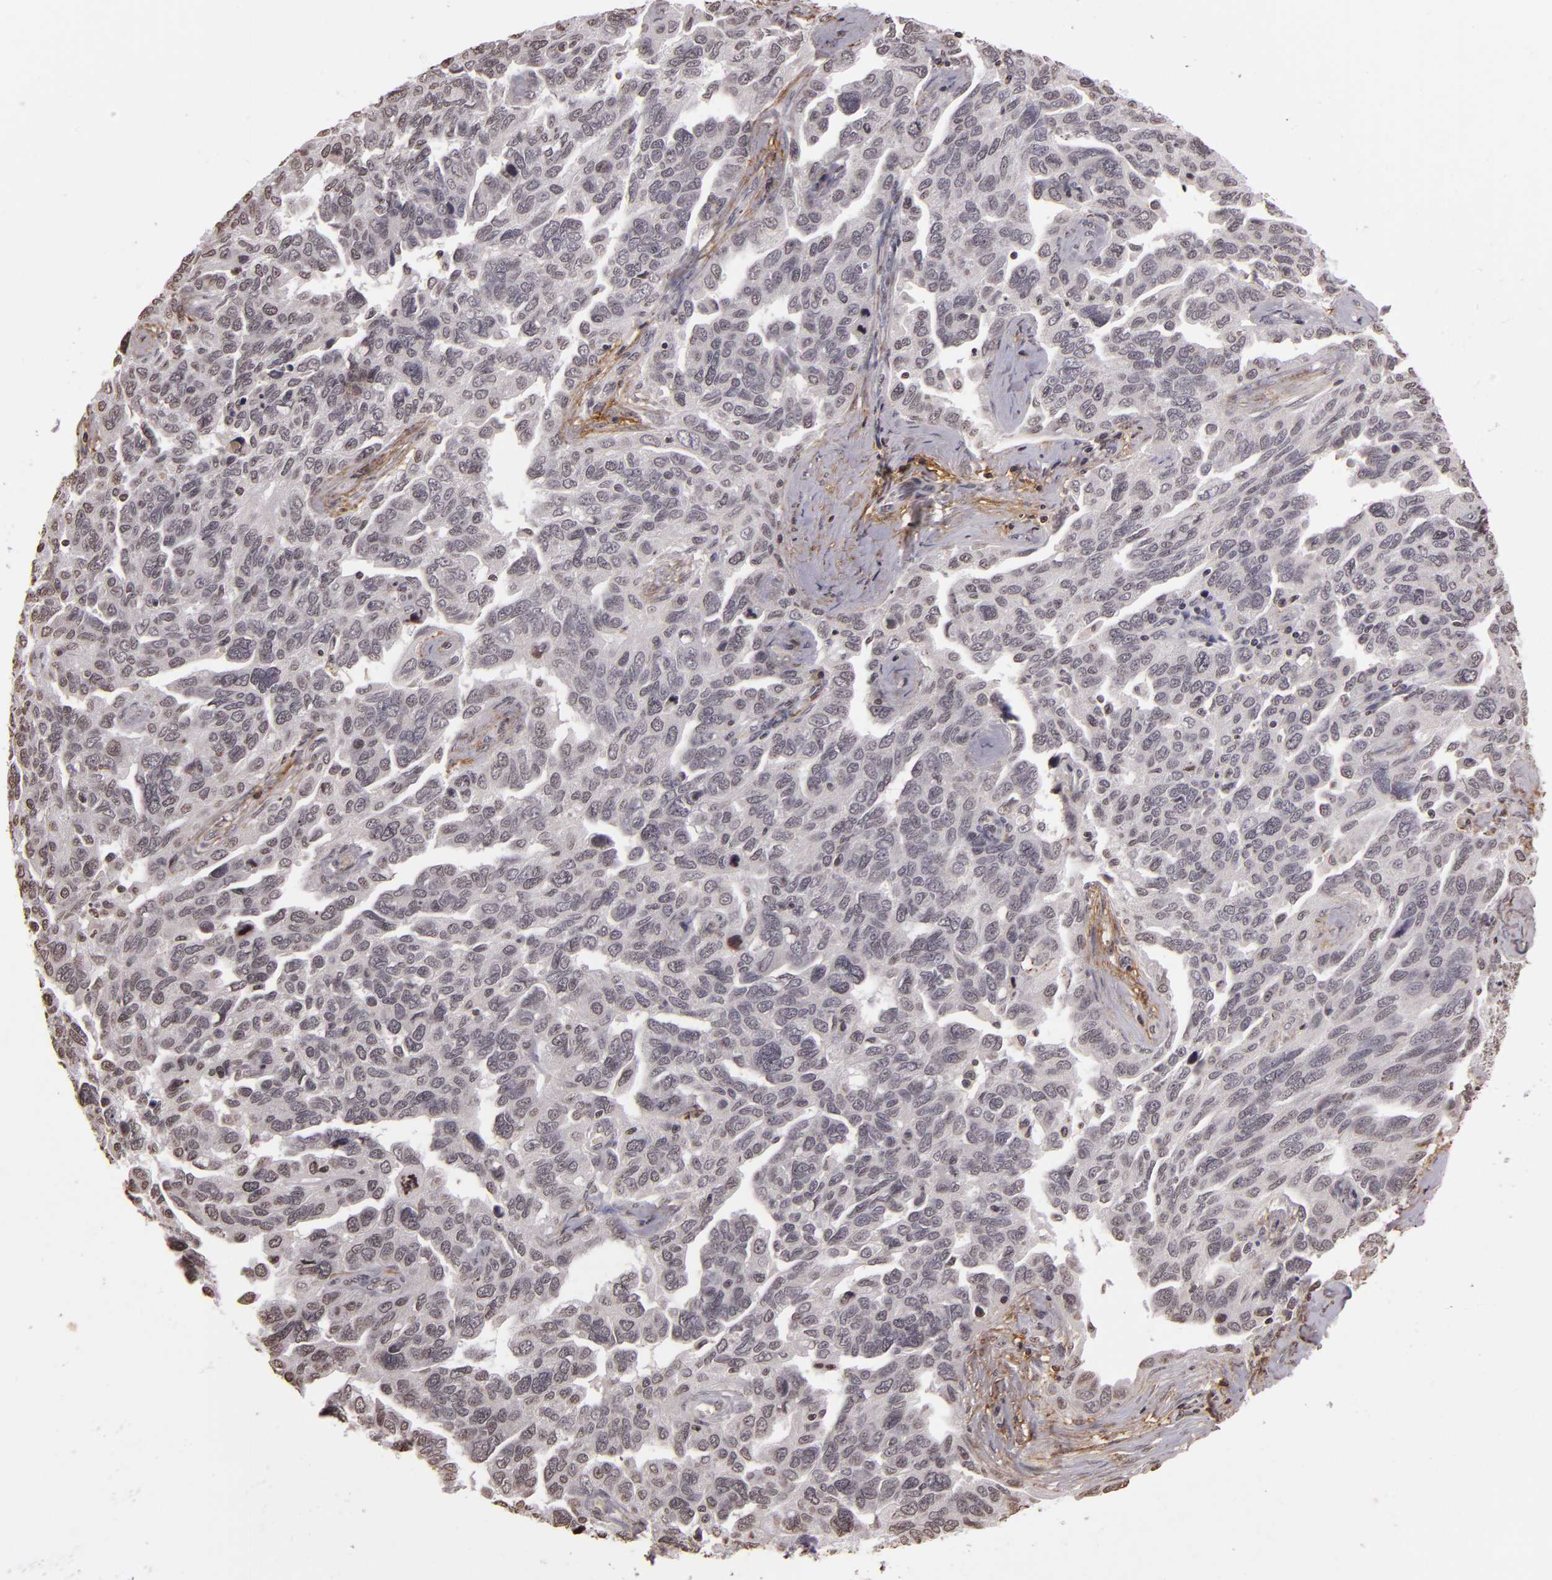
{"staining": {"intensity": "negative", "quantity": "none", "location": "none"}, "tissue": "ovarian cancer", "cell_type": "Tumor cells", "image_type": "cancer", "snomed": [{"axis": "morphology", "description": "Cystadenocarcinoma, serous, NOS"}, {"axis": "topography", "description": "Ovary"}], "caption": "Tumor cells are negative for brown protein staining in ovarian cancer. The staining is performed using DAB (3,3'-diaminobenzidine) brown chromogen with nuclei counter-stained in using hematoxylin.", "gene": "THRB", "patient": {"sex": "female", "age": 64}}